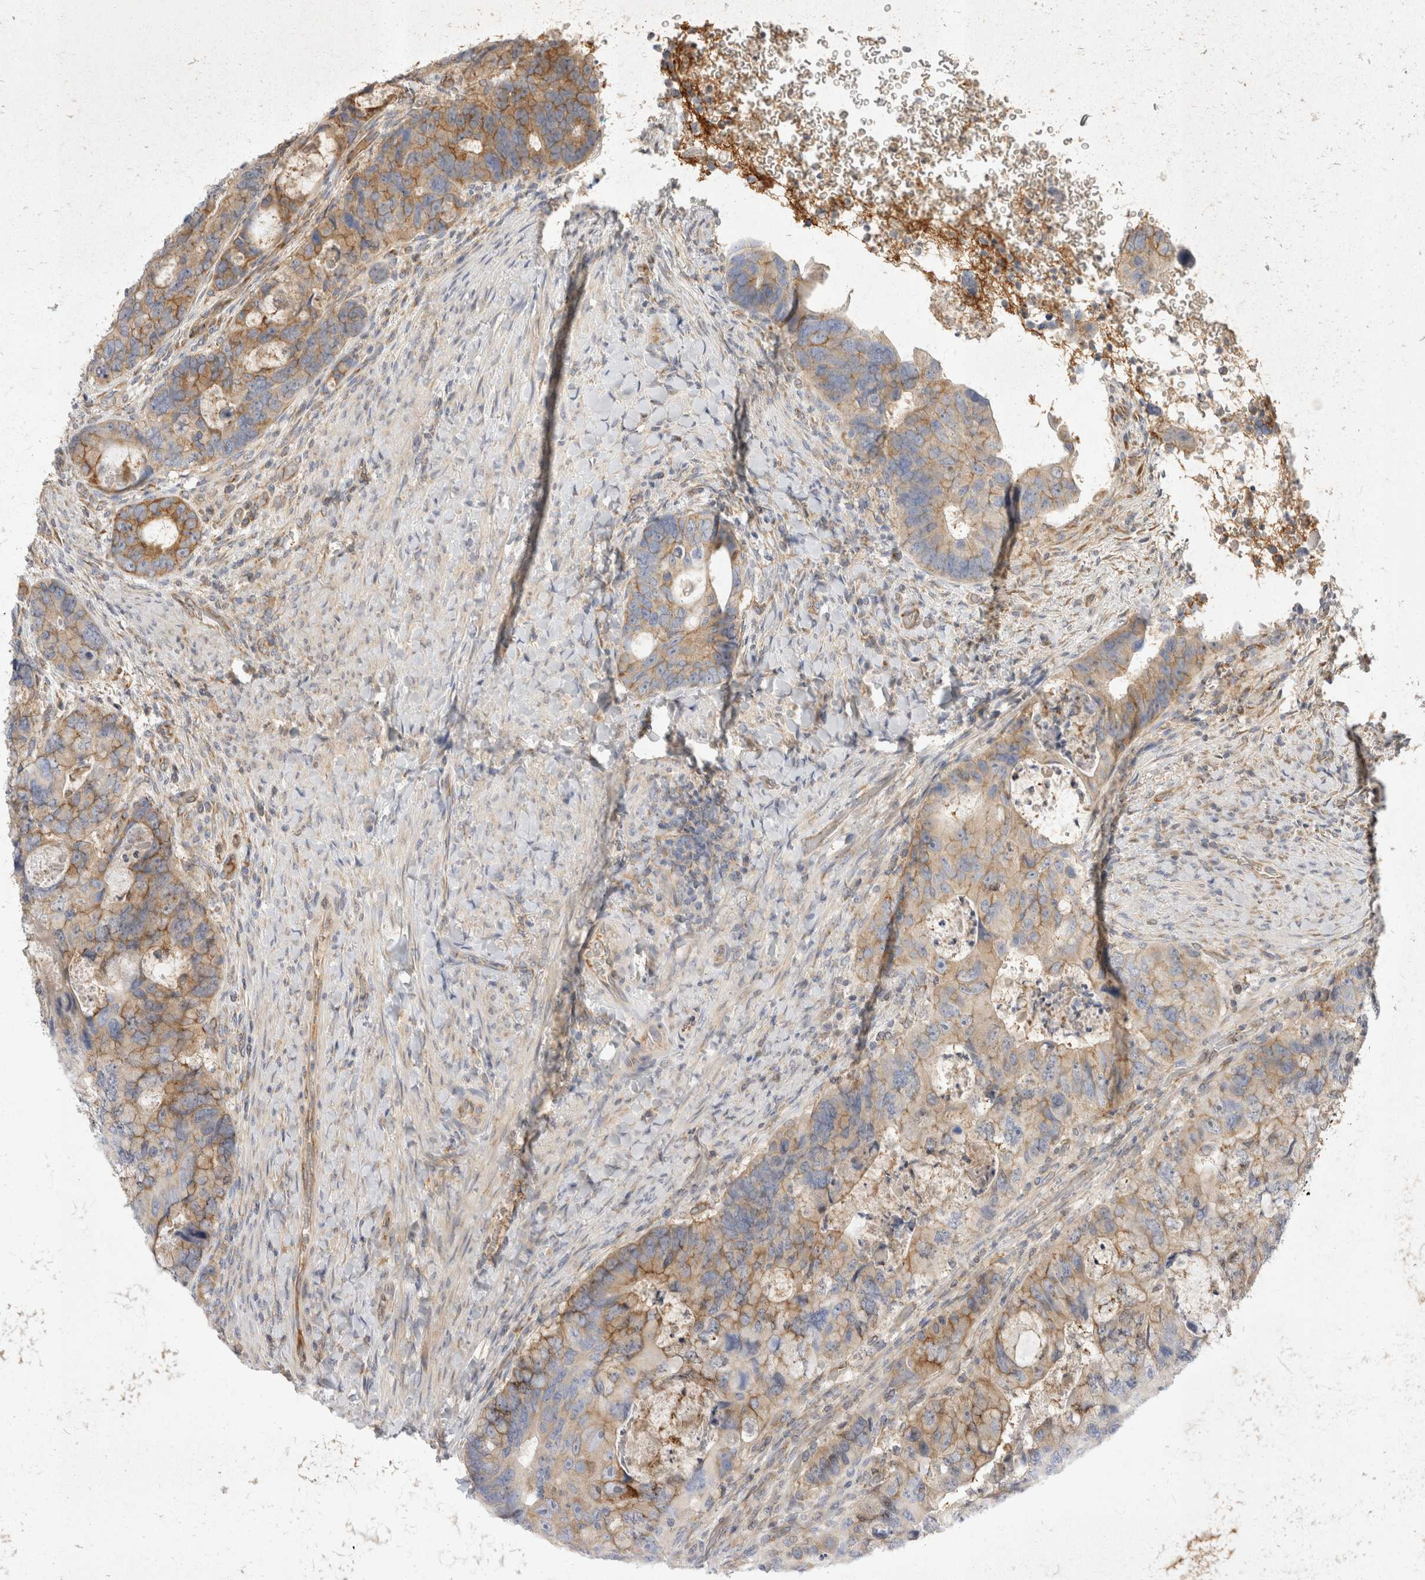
{"staining": {"intensity": "moderate", "quantity": "25%-75%", "location": "cytoplasmic/membranous"}, "tissue": "colorectal cancer", "cell_type": "Tumor cells", "image_type": "cancer", "snomed": [{"axis": "morphology", "description": "Adenocarcinoma, NOS"}, {"axis": "topography", "description": "Rectum"}], "caption": "Human colorectal cancer stained with a brown dye exhibits moderate cytoplasmic/membranous positive staining in approximately 25%-75% of tumor cells.", "gene": "EIF4G3", "patient": {"sex": "male", "age": 59}}